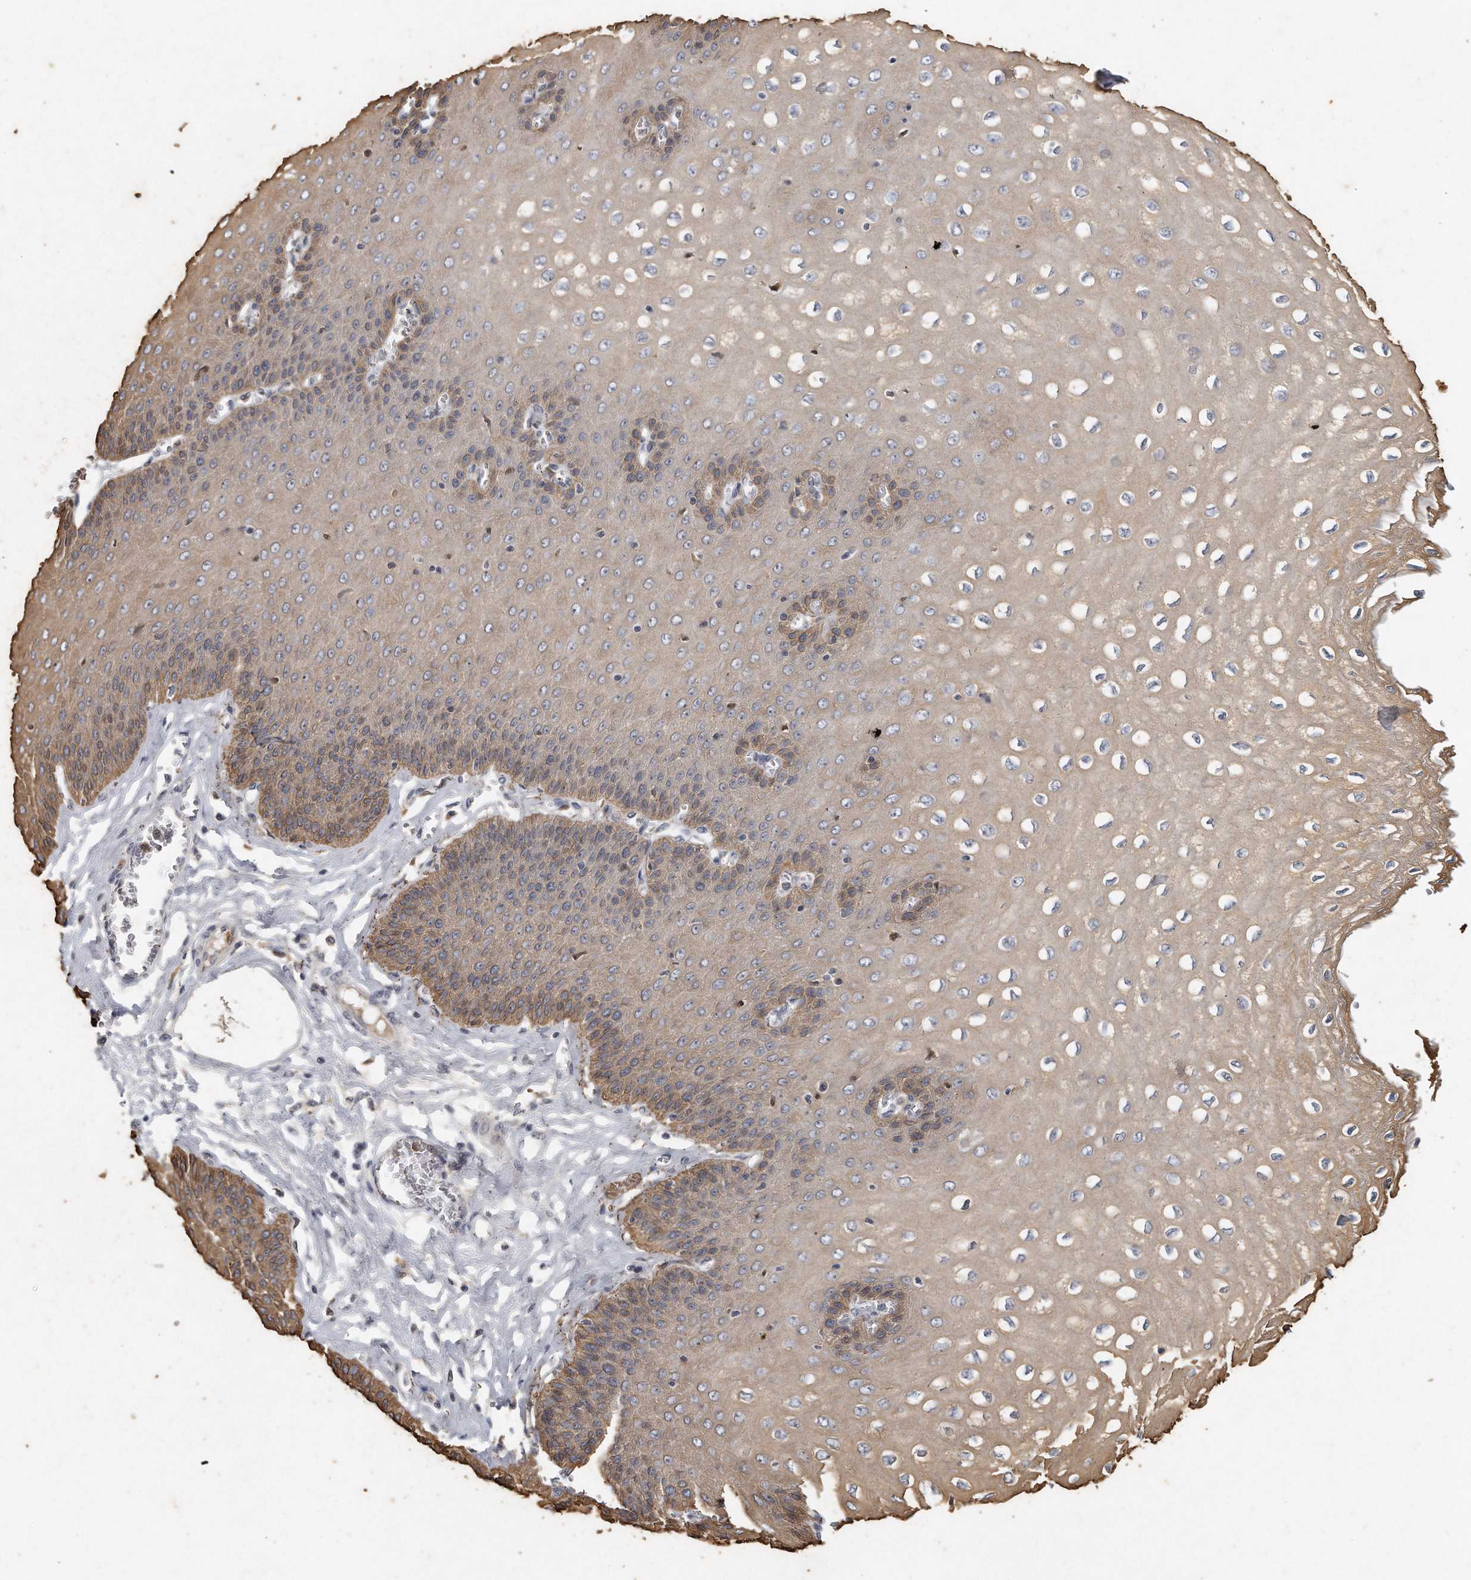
{"staining": {"intensity": "moderate", "quantity": "<25%", "location": "cytoplasmic/membranous"}, "tissue": "esophagus", "cell_type": "Squamous epithelial cells", "image_type": "normal", "snomed": [{"axis": "morphology", "description": "Normal tissue, NOS"}, {"axis": "topography", "description": "Esophagus"}], "caption": "Human esophagus stained for a protein (brown) reveals moderate cytoplasmic/membranous positive positivity in about <25% of squamous epithelial cells.", "gene": "CAMK1", "patient": {"sex": "male", "age": 60}}